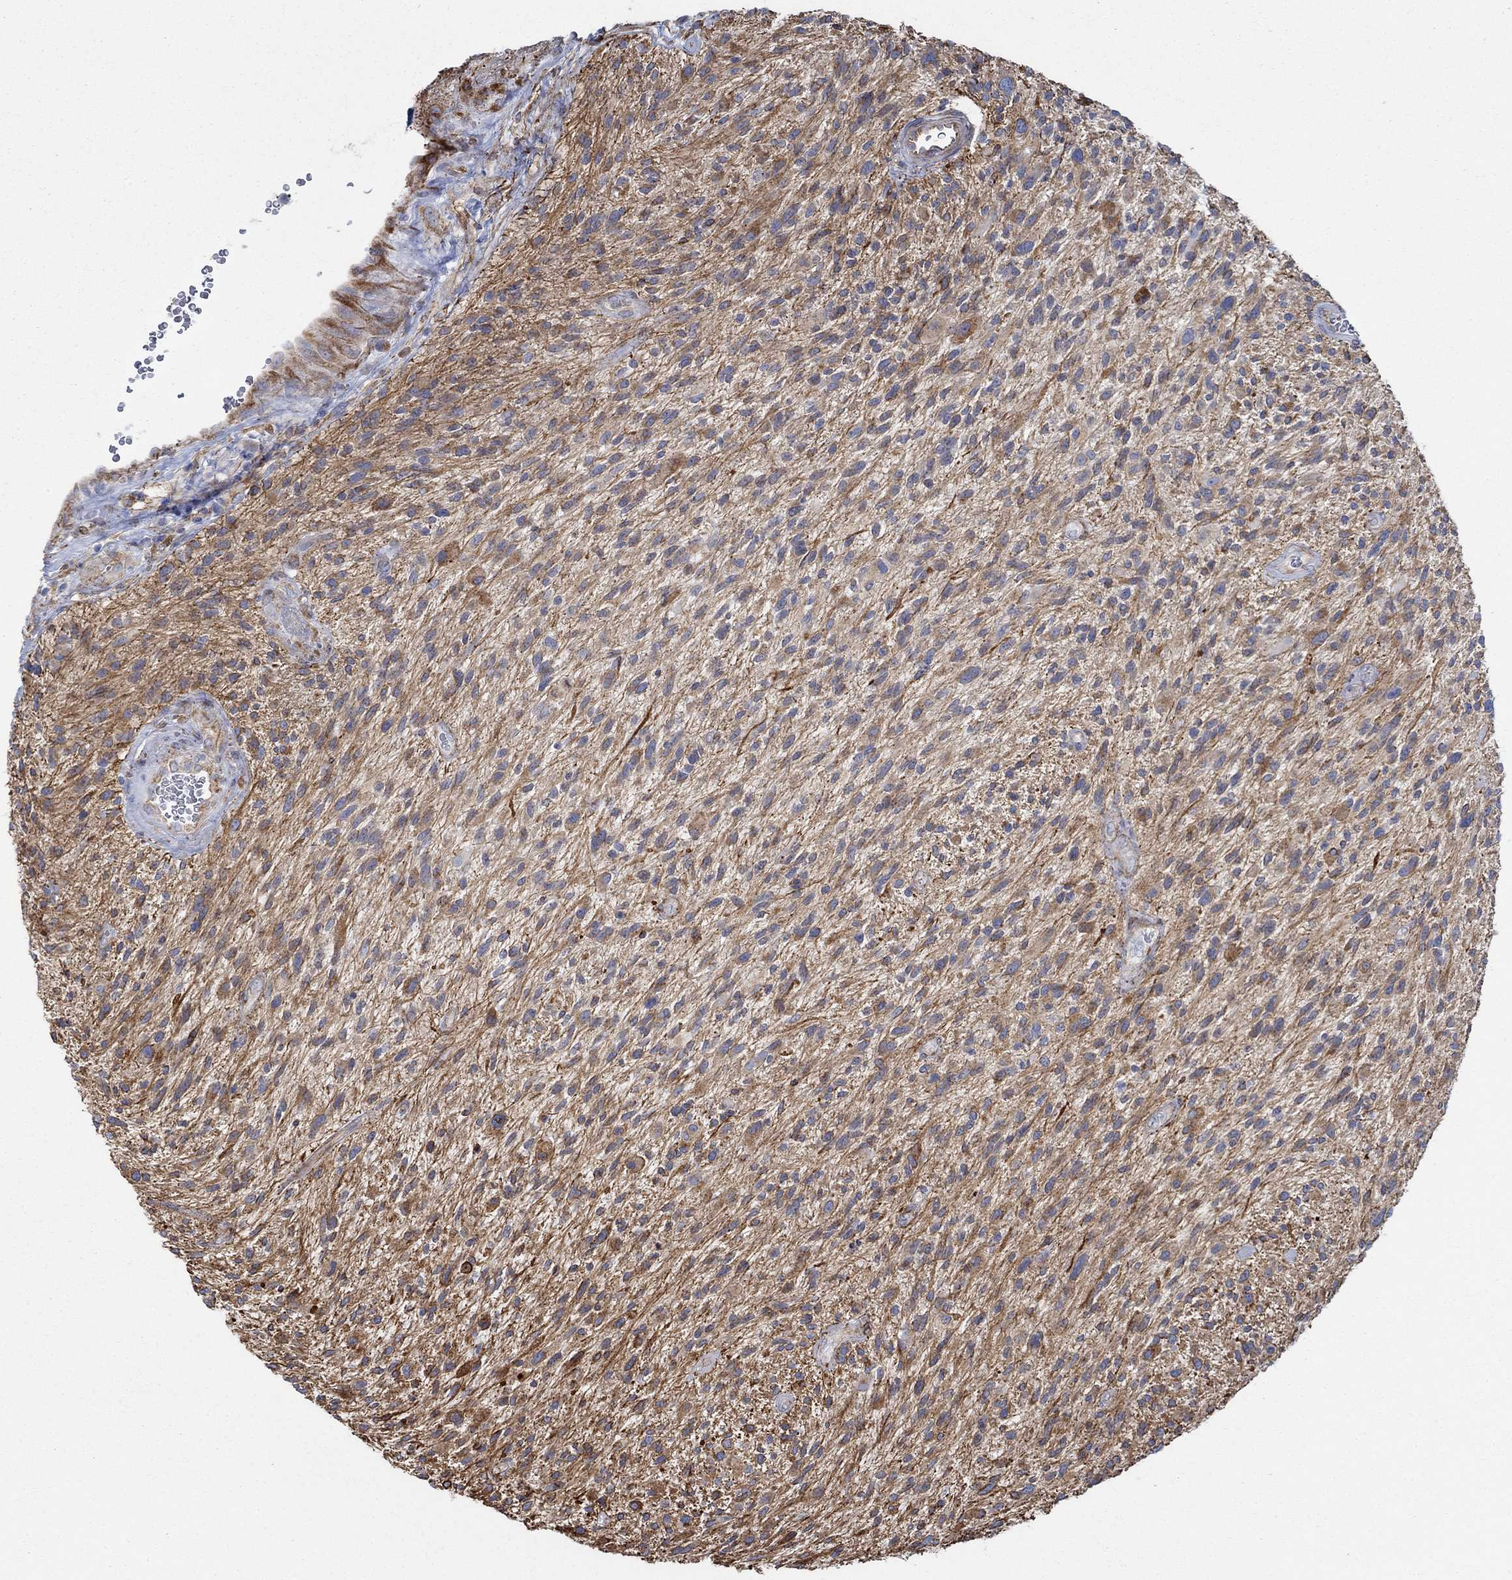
{"staining": {"intensity": "strong", "quantity": "<25%", "location": "cytoplasmic/membranous"}, "tissue": "glioma", "cell_type": "Tumor cells", "image_type": "cancer", "snomed": [{"axis": "morphology", "description": "Glioma, malignant, High grade"}, {"axis": "topography", "description": "Brain"}], "caption": "A medium amount of strong cytoplasmic/membranous expression is appreciated in approximately <25% of tumor cells in malignant high-grade glioma tissue.", "gene": "STC2", "patient": {"sex": "male", "age": 47}}